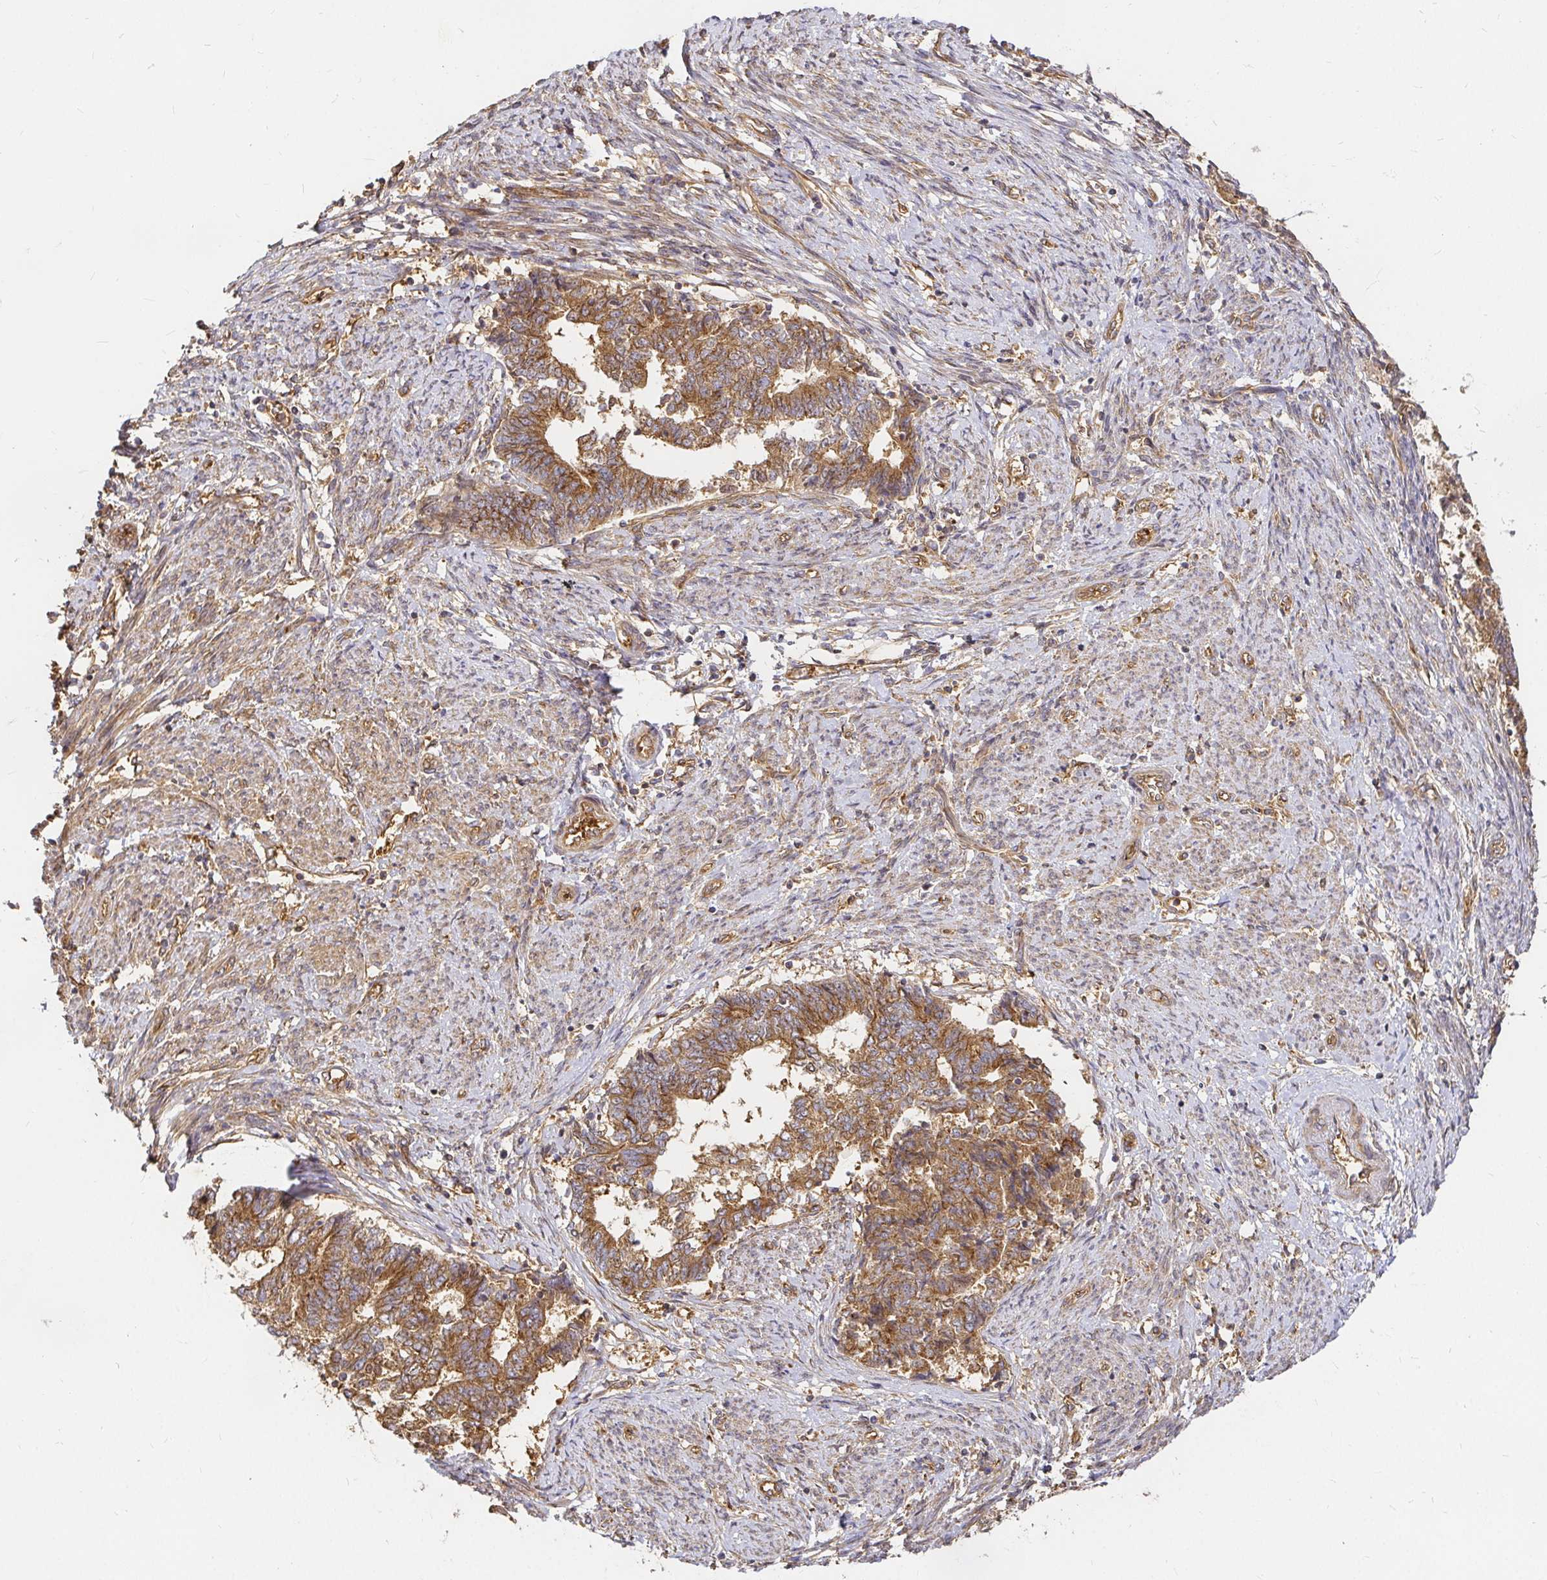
{"staining": {"intensity": "strong", "quantity": ">75%", "location": "cytoplasmic/membranous"}, "tissue": "endometrial cancer", "cell_type": "Tumor cells", "image_type": "cancer", "snomed": [{"axis": "morphology", "description": "Adenocarcinoma, NOS"}, {"axis": "topography", "description": "Endometrium"}], "caption": "Endometrial cancer stained with a protein marker displays strong staining in tumor cells.", "gene": "KIF5B", "patient": {"sex": "female", "age": 65}}